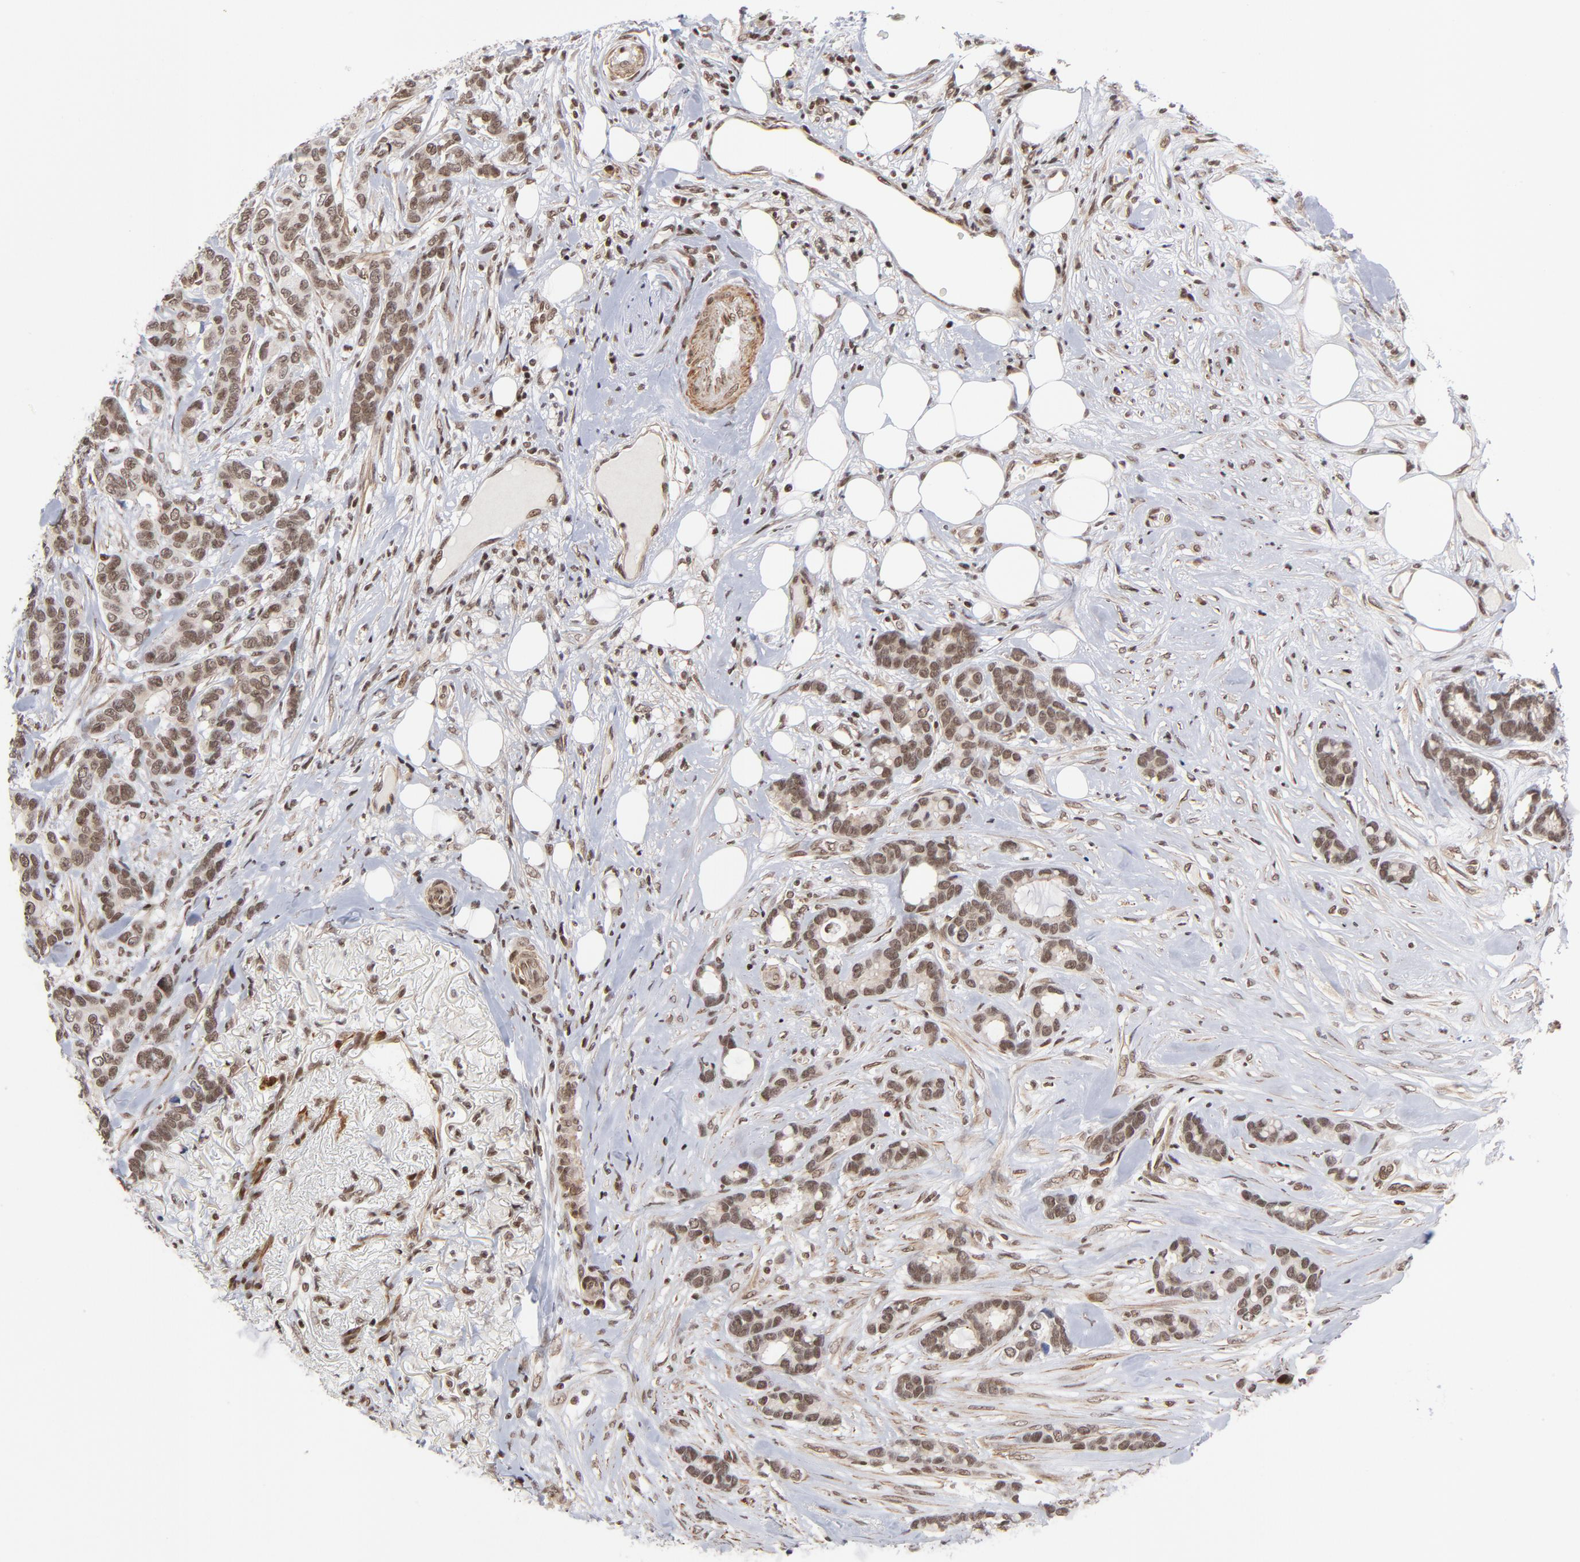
{"staining": {"intensity": "moderate", "quantity": ">75%", "location": "nuclear"}, "tissue": "breast cancer", "cell_type": "Tumor cells", "image_type": "cancer", "snomed": [{"axis": "morphology", "description": "Duct carcinoma"}, {"axis": "topography", "description": "Breast"}], "caption": "Breast cancer tissue demonstrates moderate nuclear staining in about >75% of tumor cells, visualized by immunohistochemistry. (brown staining indicates protein expression, while blue staining denotes nuclei).", "gene": "CTCF", "patient": {"sex": "female", "age": 87}}